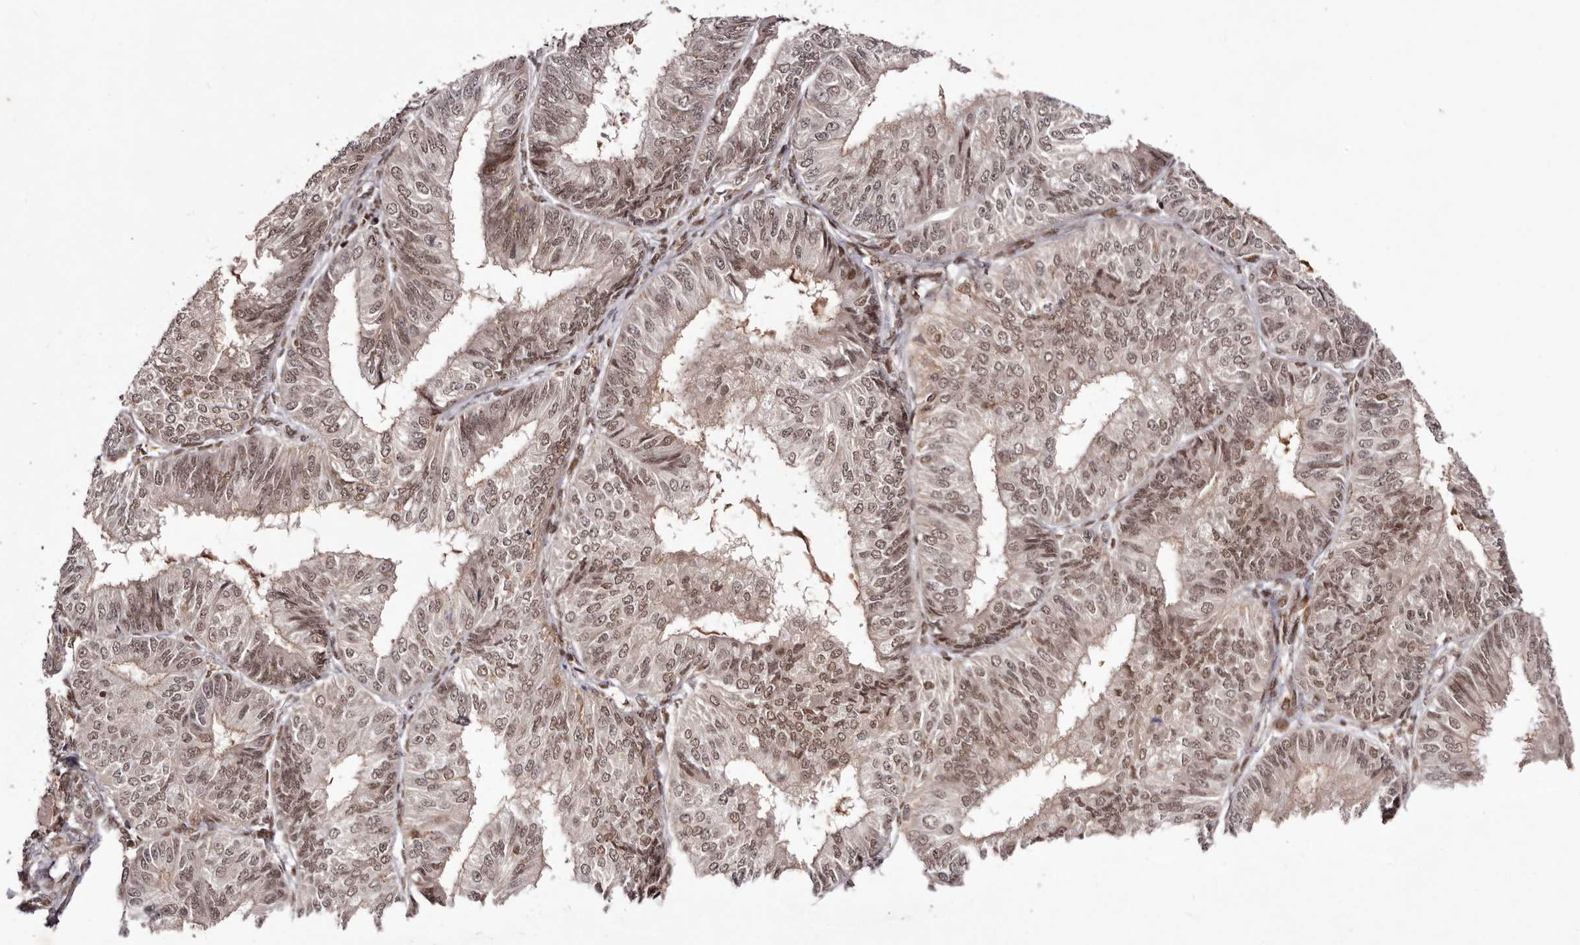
{"staining": {"intensity": "moderate", "quantity": ">75%", "location": "cytoplasmic/membranous,nuclear"}, "tissue": "endometrial cancer", "cell_type": "Tumor cells", "image_type": "cancer", "snomed": [{"axis": "morphology", "description": "Adenocarcinoma, NOS"}, {"axis": "topography", "description": "Endometrium"}], "caption": "A brown stain labels moderate cytoplasmic/membranous and nuclear expression of a protein in endometrial adenocarcinoma tumor cells. The staining is performed using DAB (3,3'-diaminobenzidine) brown chromogen to label protein expression. The nuclei are counter-stained blue using hematoxylin.", "gene": "FBXO5", "patient": {"sex": "female", "age": 58}}